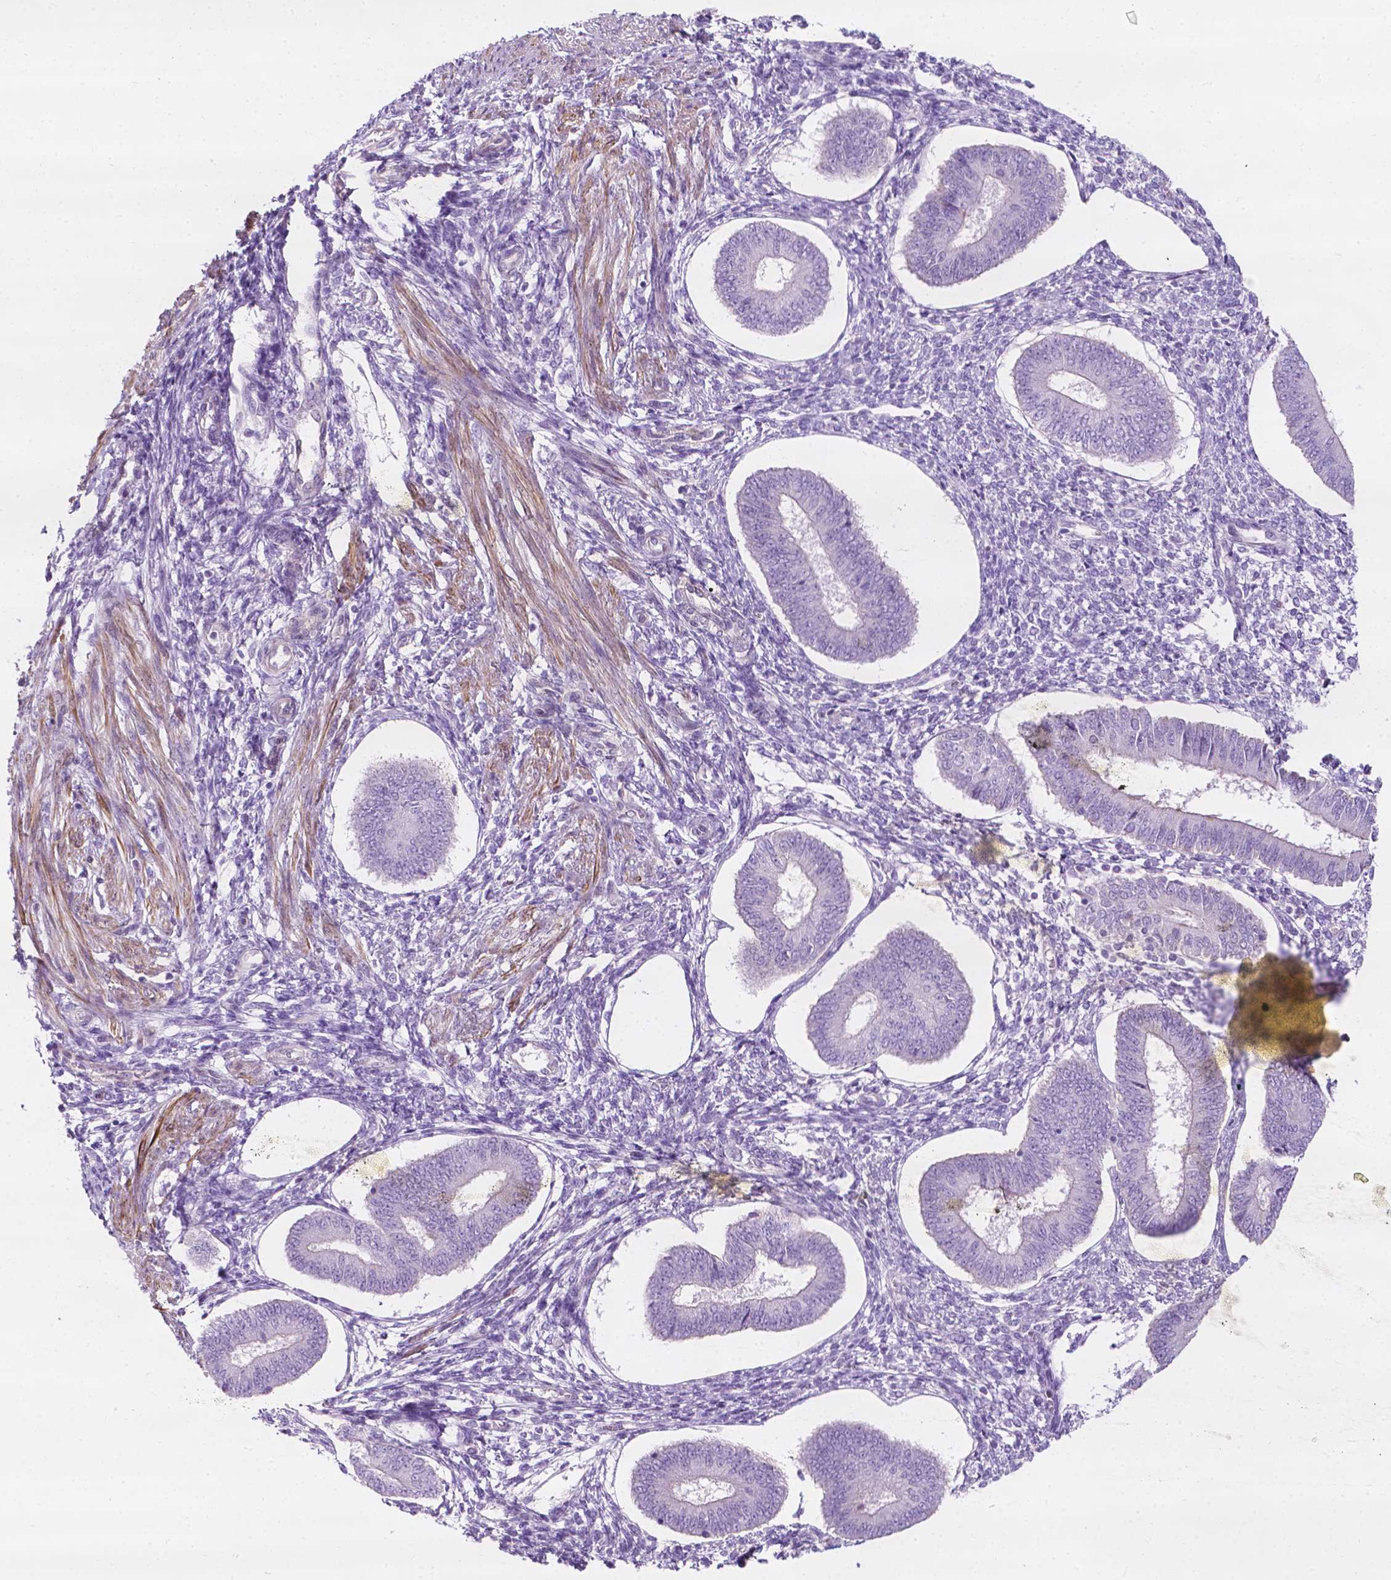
{"staining": {"intensity": "negative", "quantity": "none", "location": "none"}, "tissue": "endometrium", "cell_type": "Cells in endometrial stroma", "image_type": "normal", "snomed": [{"axis": "morphology", "description": "Normal tissue, NOS"}, {"axis": "topography", "description": "Endometrium"}], "caption": "Protein analysis of unremarkable endometrium displays no significant staining in cells in endometrial stroma. (IHC, brightfield microscopy, high magnification).", "gene": "NOS1AP", "patient": {"sex": "female", "age": 42}}